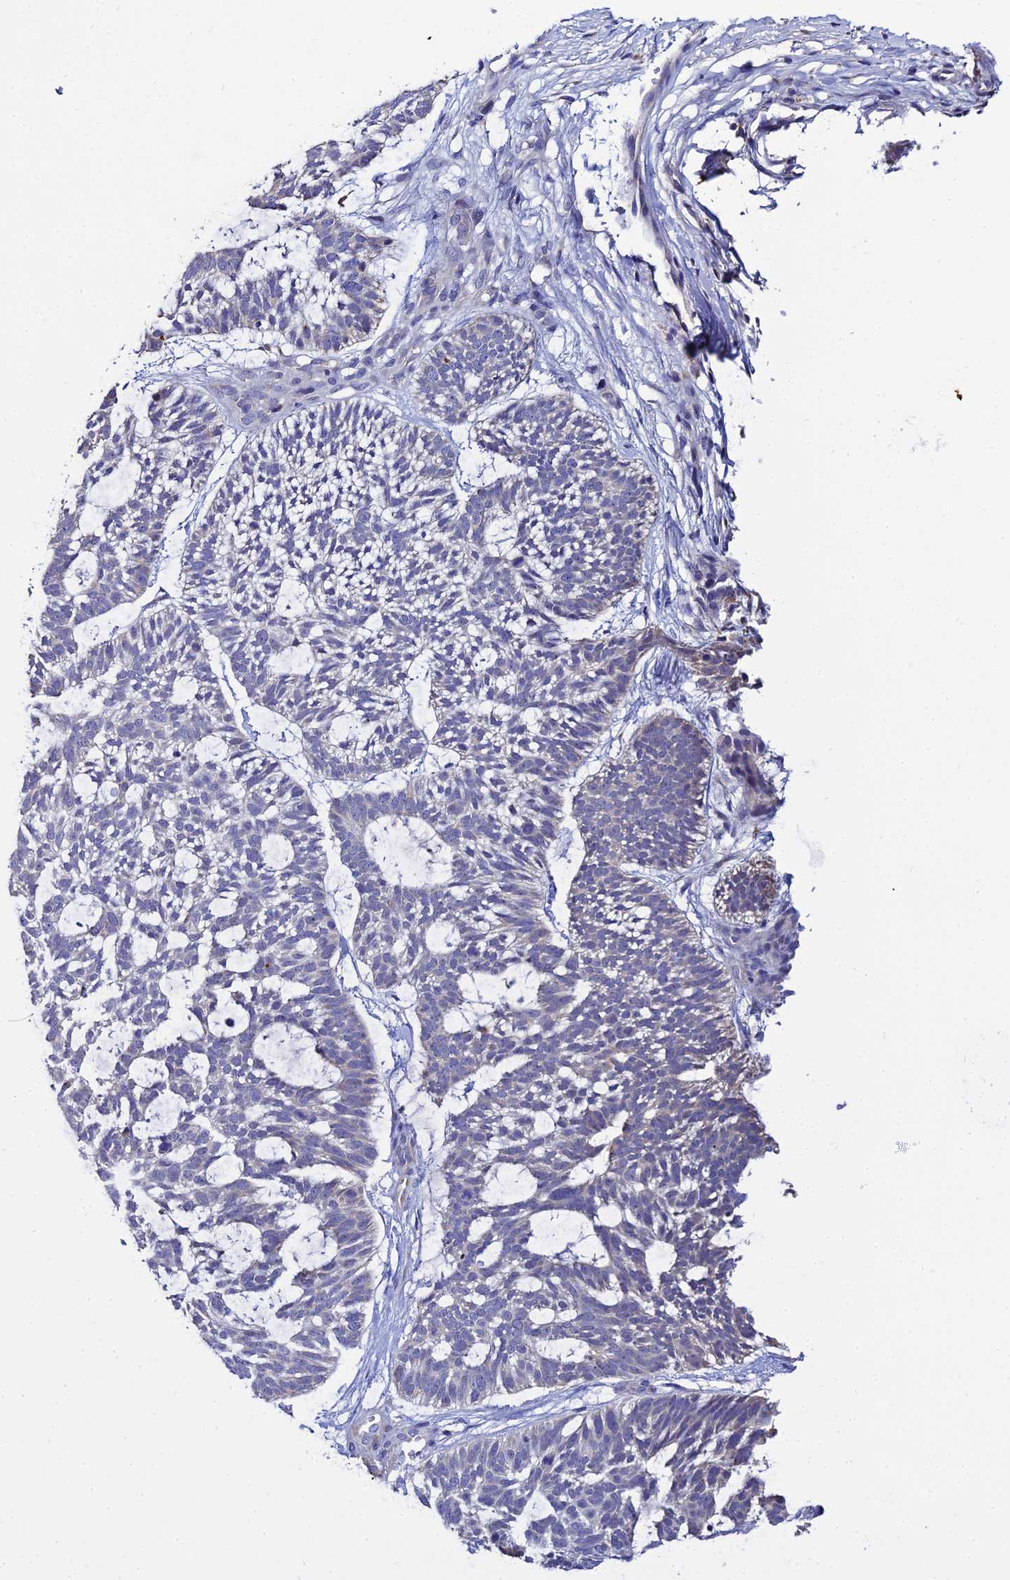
{"staining": {"intensity": "negative", "quantity": "none", "location": "none"}, "tissue": "skin cancer", "cell_type": "Tumor cells", "image_type": "cancer", "snomed": [{"axis": "morphology", "description": "Basal cell carcinoma"}, {"axis": "topography", "description": "Skin"}], "caption": "This histopathology image is of skin basal cell carcinoma stained with IHC to label a protein in brown with the nuclei are counter-stained blue. There is no staining in tumor cells.", "gene": "ZXDA", "patient": {"sex": "male", "age": 88}}